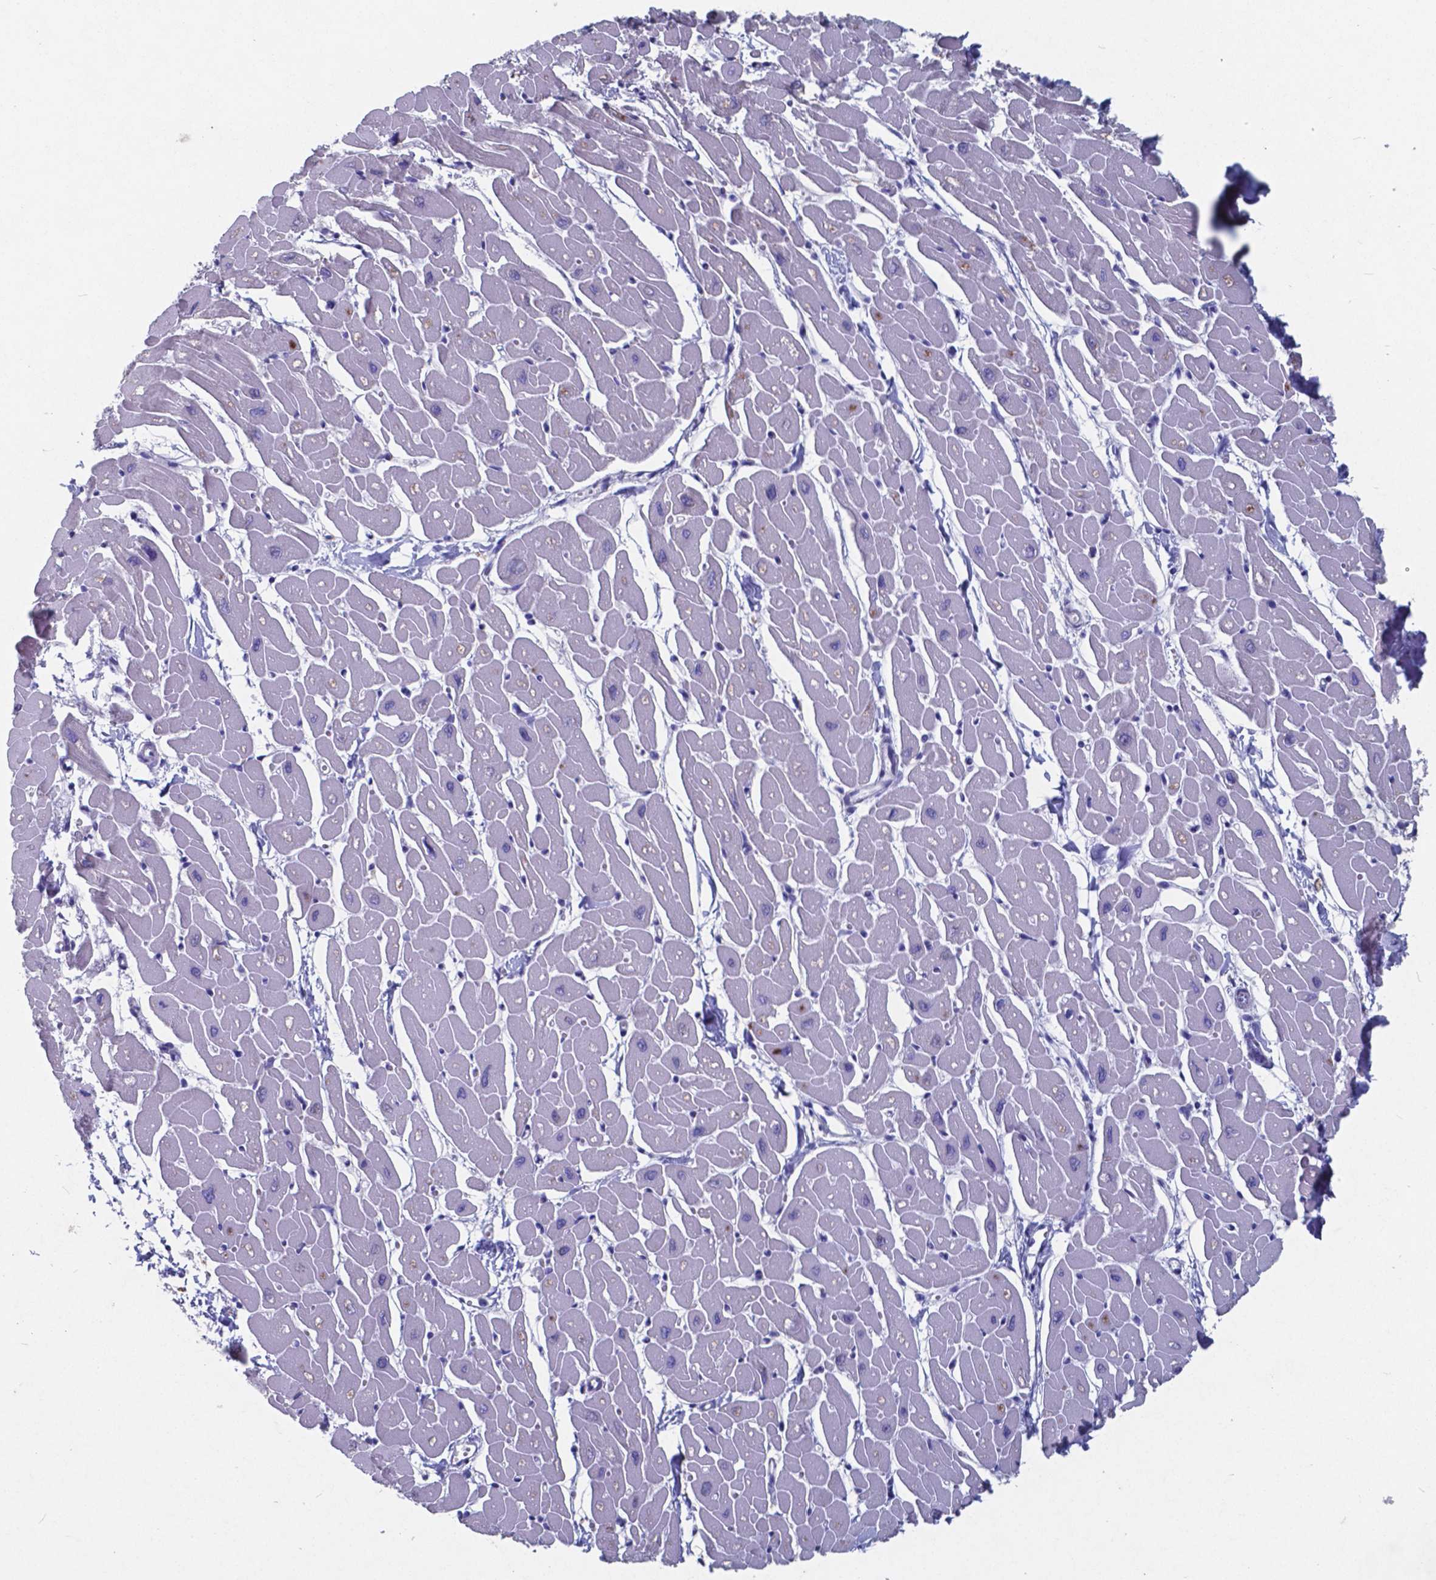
{"staining": {"intensity": "negative", "quantity": "none", "location": "none"}, "tissue": "heart muscle", "cell_type": "Cardiomyocytes", "image_type": "normal", "snomed": [{"axis": "morphology", "description": "Normal tissue, NOS"}, {"axis": "topography", "description": "Heart"}], "caption": "High power microscopy photomicrograph of an immunohistochemistry (IHC) micrograph of benign heart muscle, revealing no significant positivity in cardiomyocytes.", "gene": "TTR", "patient": {"sex": "male", "age": 57}}